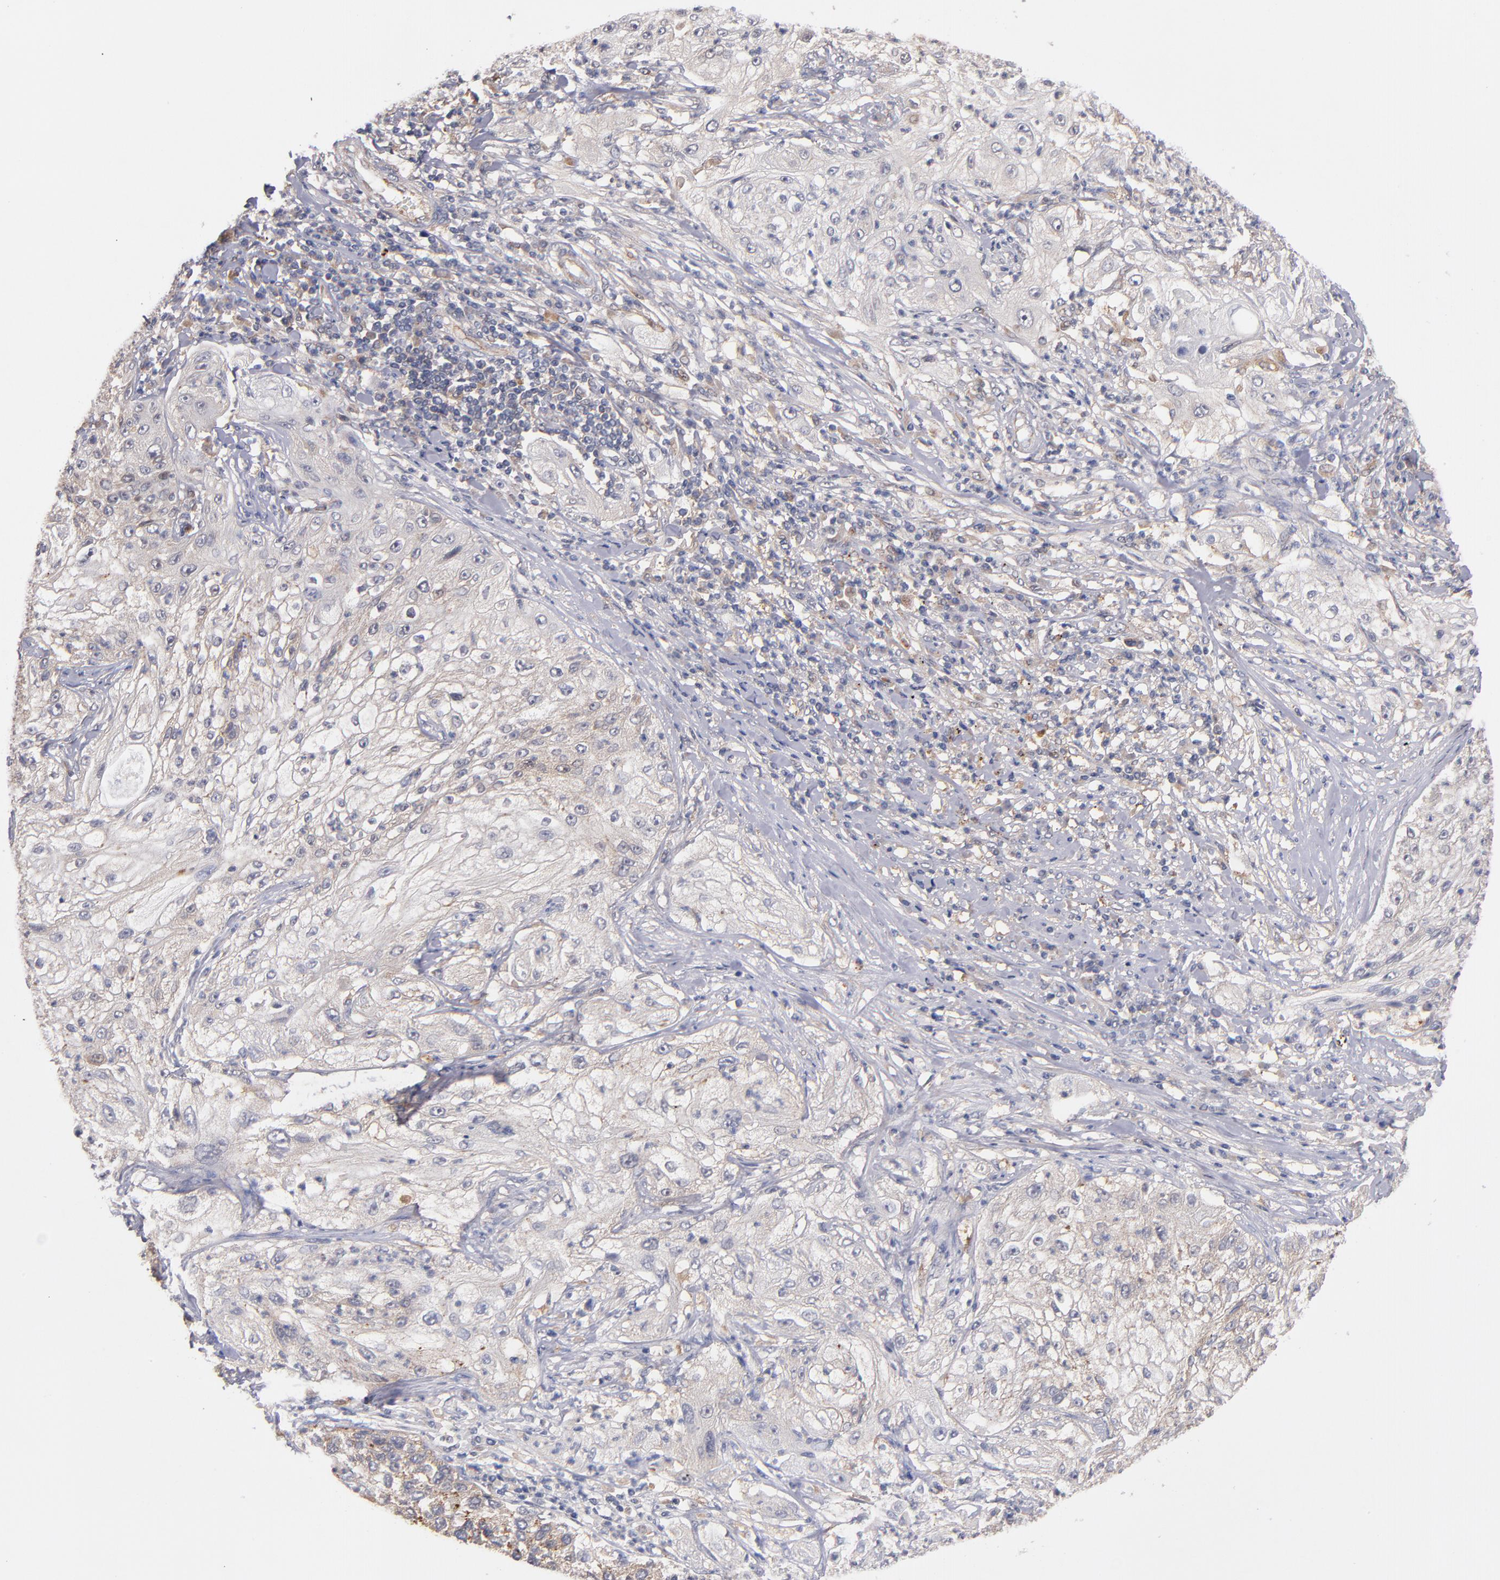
{"staining": {"intensity": "weak", "quantity": "<25%", "location": "cytoplasmic/membranous"}, "tissue": "lung cancer", "cell_type": "Tumor cells", "image_type": "cancer", "snomed": [{"axis": "morphology", "description": "Inflammation, NOS"}, {"axis": "morphology", "description": "Squamous cell carcinoma, NOS"}, {"axis": "topography", "description": "Lymph node"}, {"axis": "topography", "description": "Soft tissue"}, {"axis": "topography", "description": "Lung"}], "caption": "Immunohistochemistry of human squamous cell carcinoma (lung) displays no staining in tumor cells. The staining is performed using DAB (3,3'-diaminobenzidine) brown chromogen with nuclei counter-stained in using hematoxylin.", "gene": "GMFG", "patient": {"sex": "male", "age": 66}}